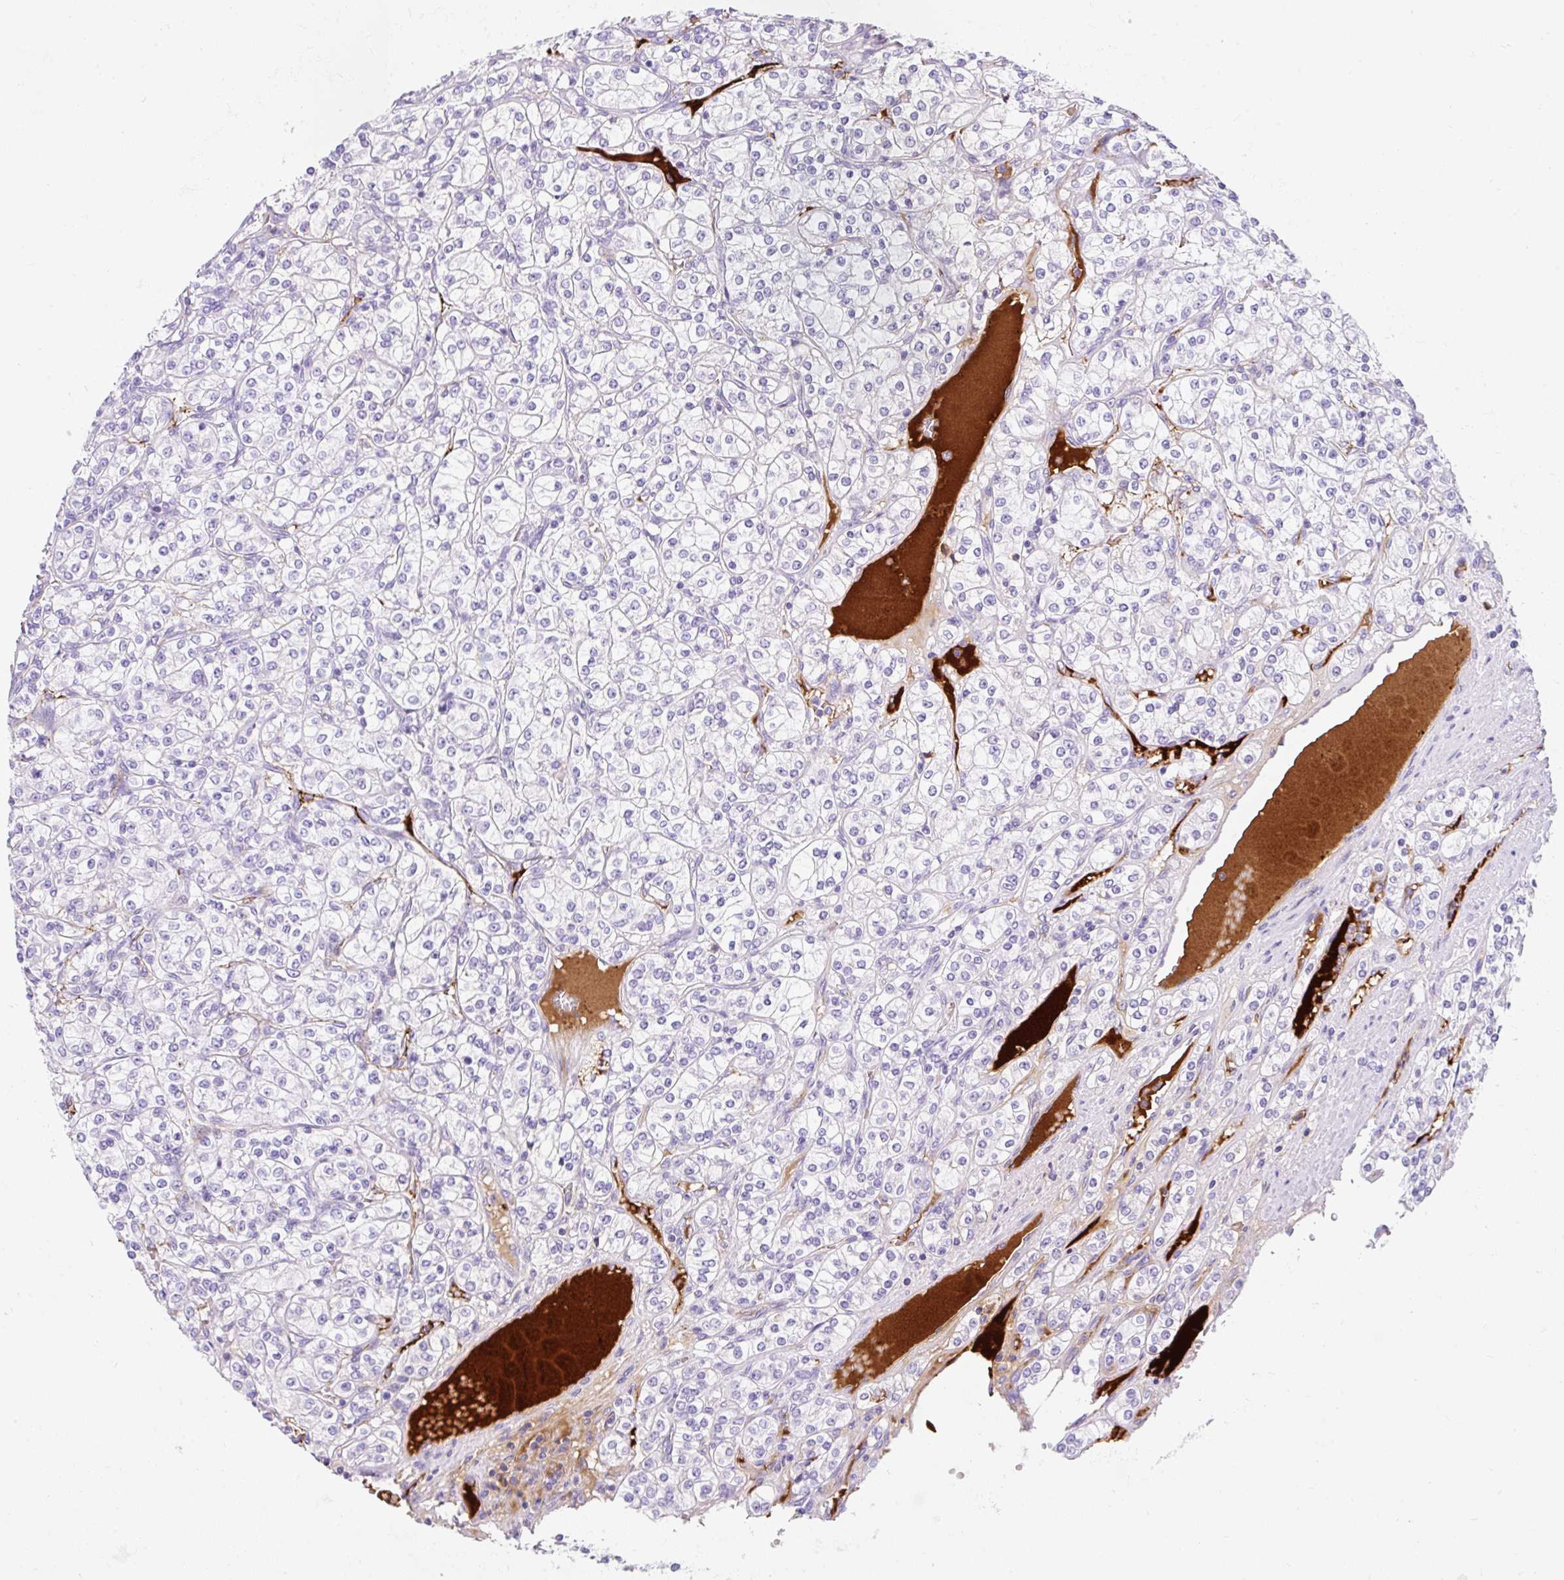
{"staining": {"intensity": "negative", "quantity": "none", "location": "none"}, "tissue": "renal cancer", "cell_type": "Tumor cells", "image_type": "cancer", "snomed": [{"axis": "morphology", "description": "Adenocarcinoma, NOS"}, {"axis": "topography", "description": "Kidney"}], "caption": "The histopathology image reveals no staining of tumor cells in renal adenocarcinoma.", "gene": "APOC4-APOC2", "patient": {"sex": "male", "age": 77}}